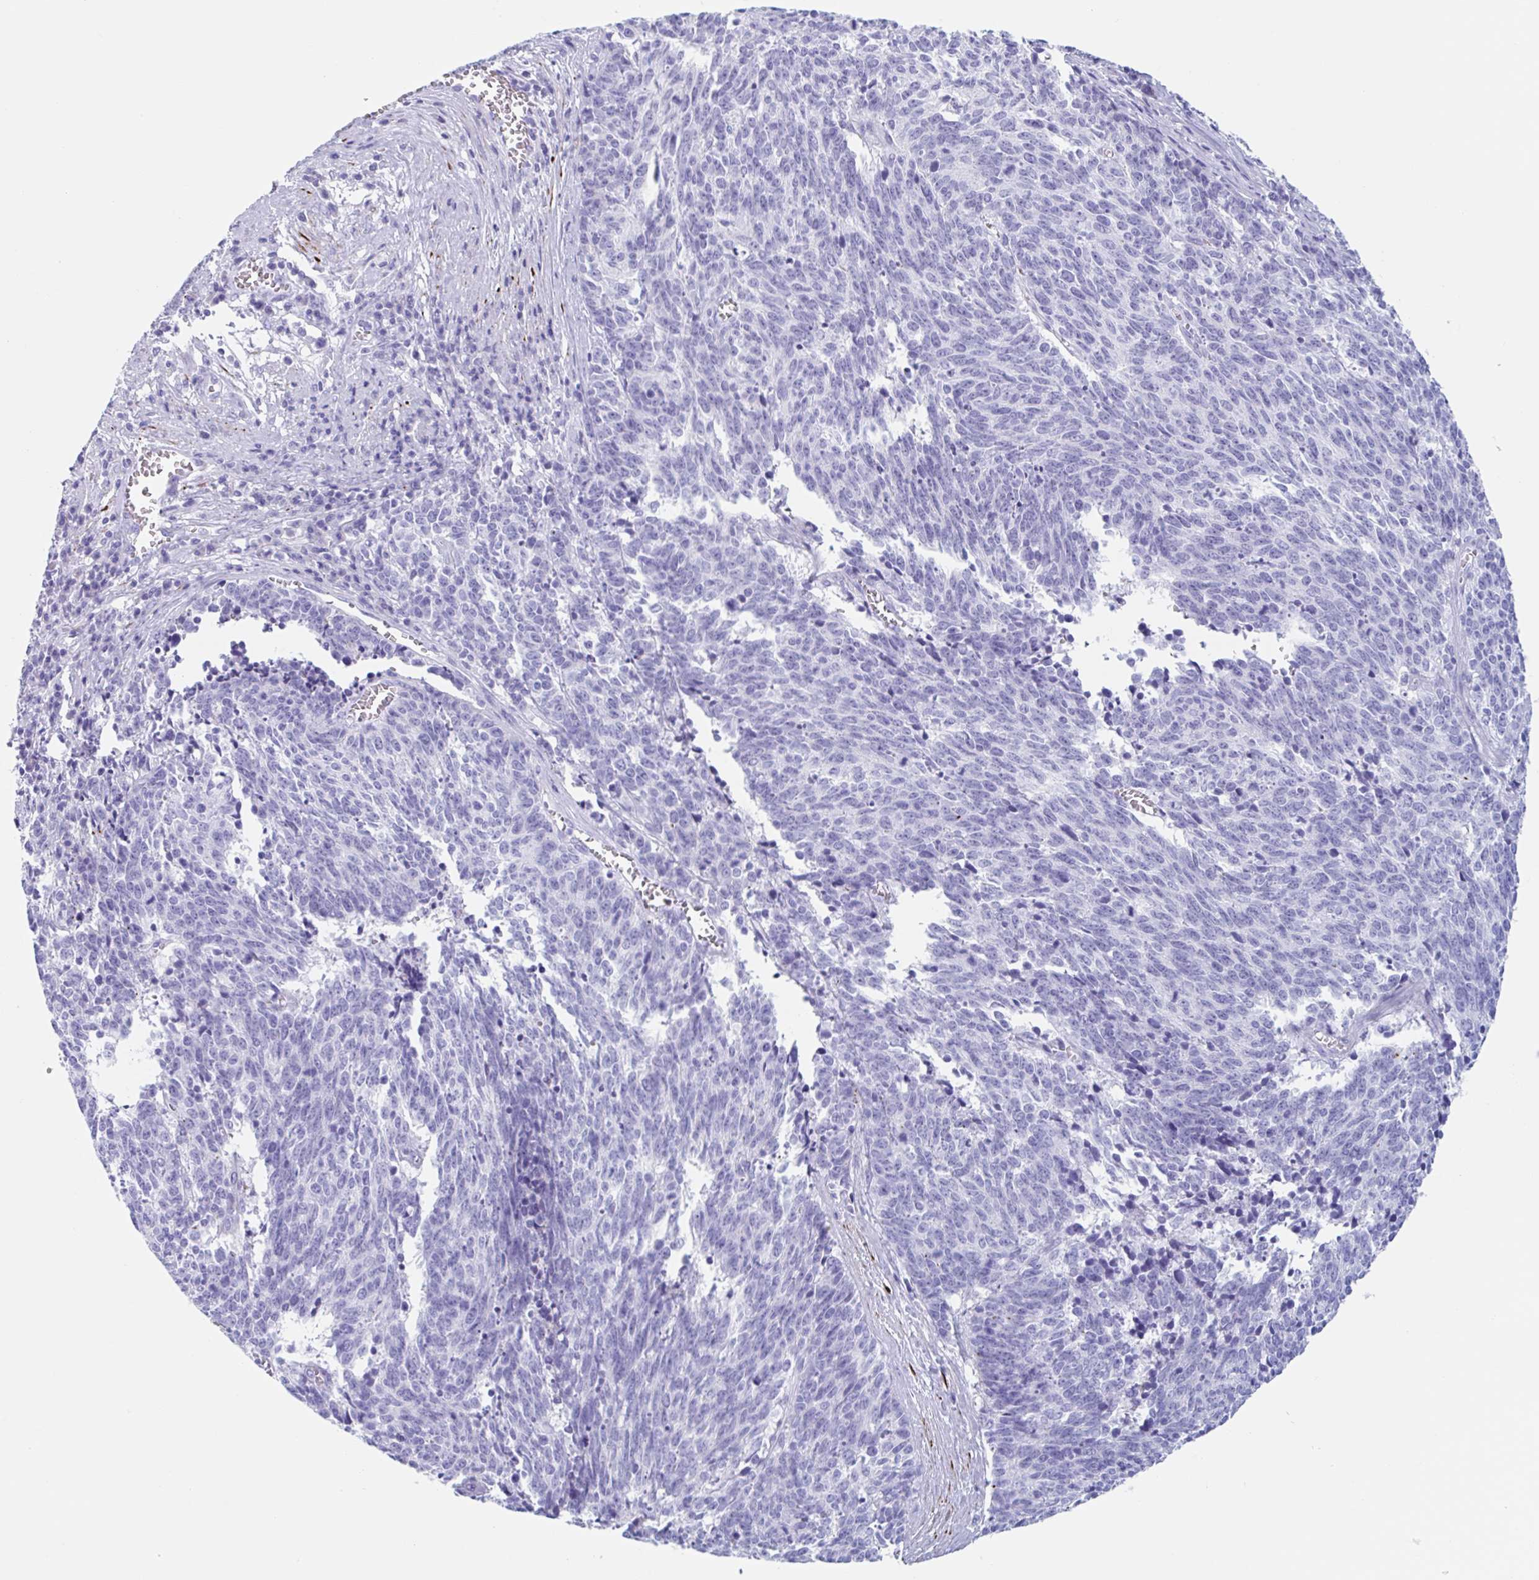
{"staining": {"intensity": "negative", "quantity": "none", "location": "none"}, "tissue": "cervical cancer", "cell_type": "Tumor cells", "image_type": "cancer", "snomed": [{"axis": "morphology", "description": "Squamous cell carcinoma, NOS"}, {"axis": "topography", "description": "Cervix"}], "caption": "Immunohistochemical staining of human cervical cancer reveals no significant staining in tumor cells. The staining is performed using DAB (3,3'-diaminobenzidine) brown chromogen with nuclei counter-stained in using hematoxylin.", "gene": "CPTP", "patient": {"sex": "female", "age": 29}}